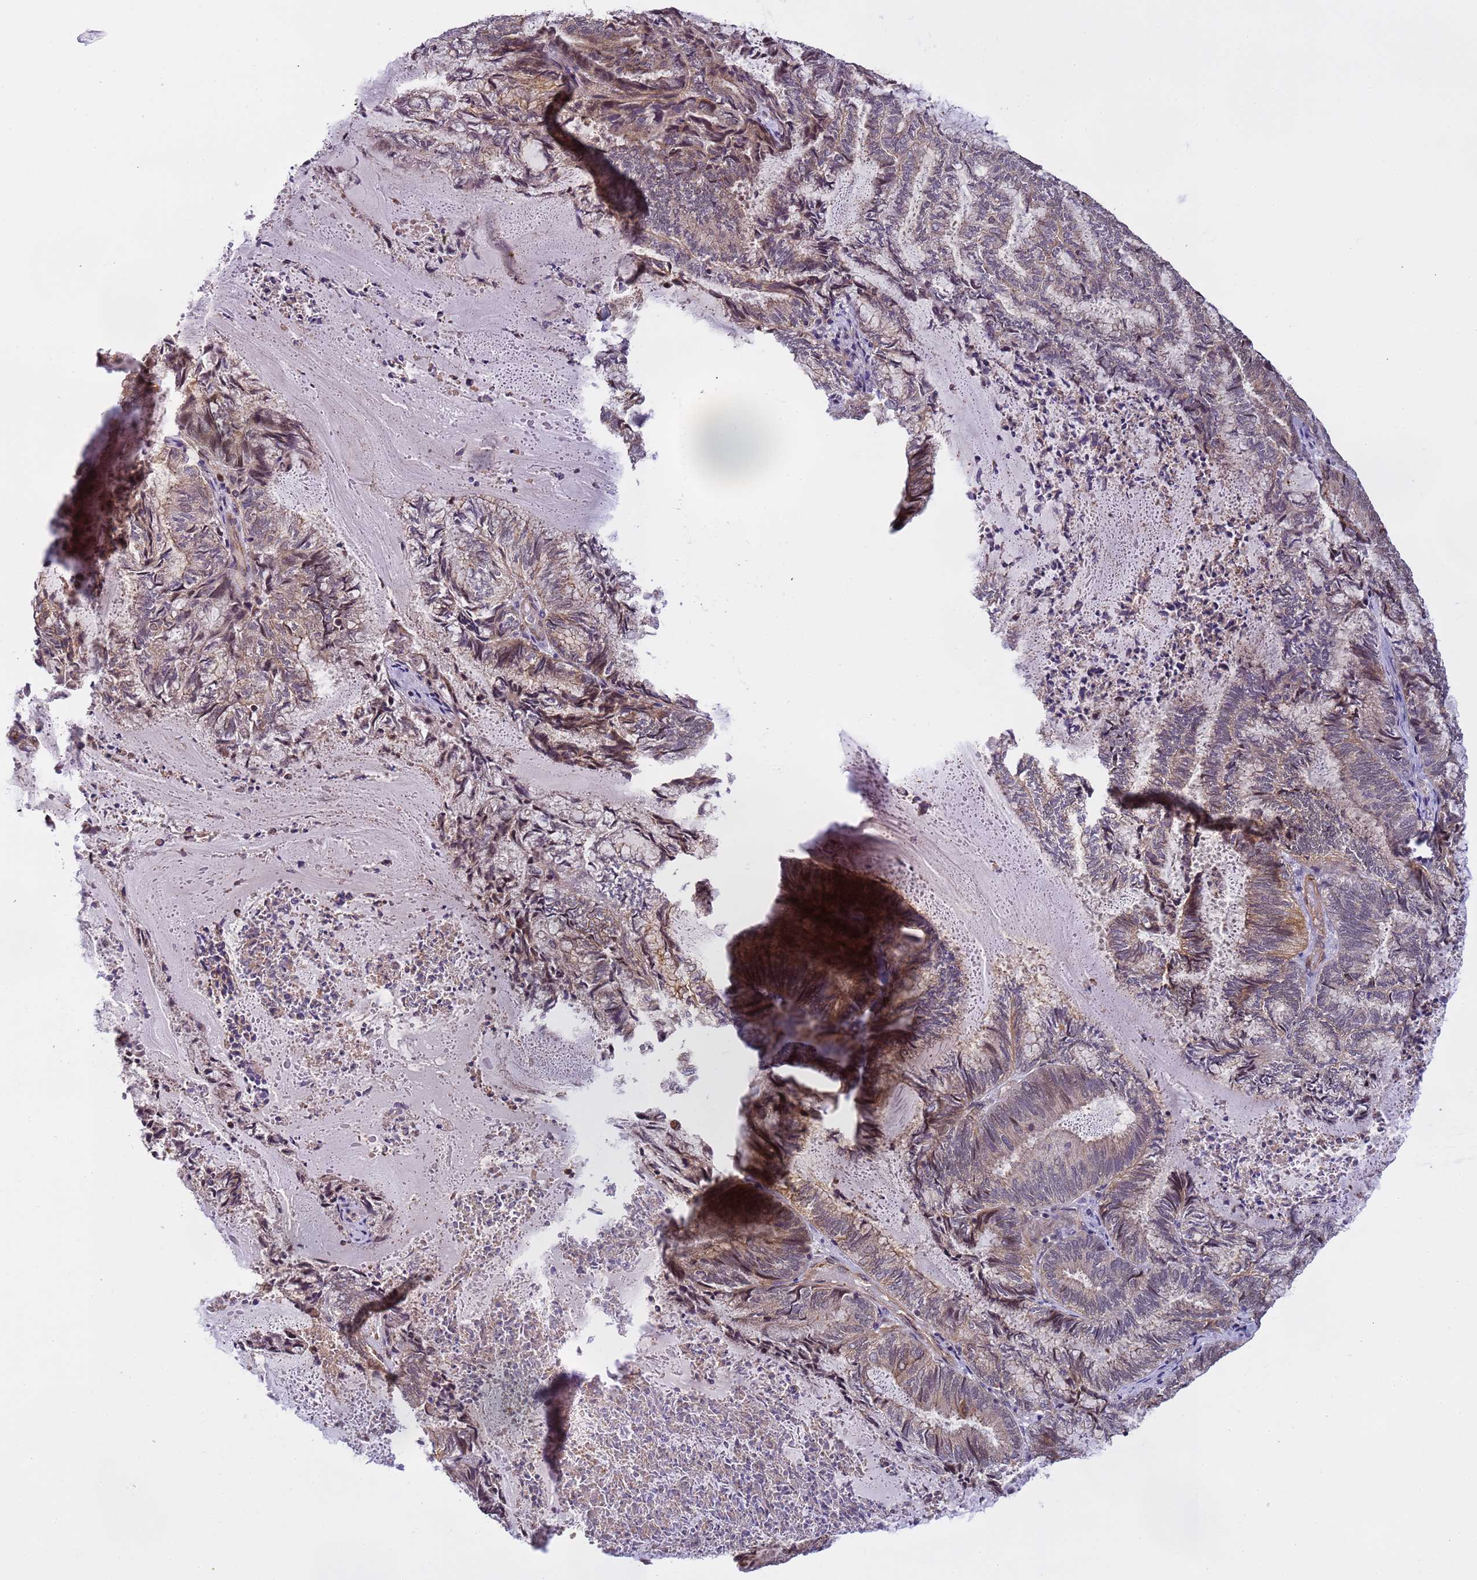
{"staining": {"intensity": "weak", "quantity": "25%-75%", "location": "cytoplasmic/membranous"}, "tissue": "endometrial cancer", "cell_type": "Tumor cells", "image_type": "cancer", "snomed": [{"axis": "morphology", "description": "Adenocarcinoma, NOS"}, {"axis": "topography", "description": "Endometrium"}], "caption": "This is an image of immunohistochemistry staining of endometrial cancer, which shows weak expression in the cytoplasmic/membranous of tumor cells.", "gene": "EMC2", "patient": {"sex": "female", "age": 80}}